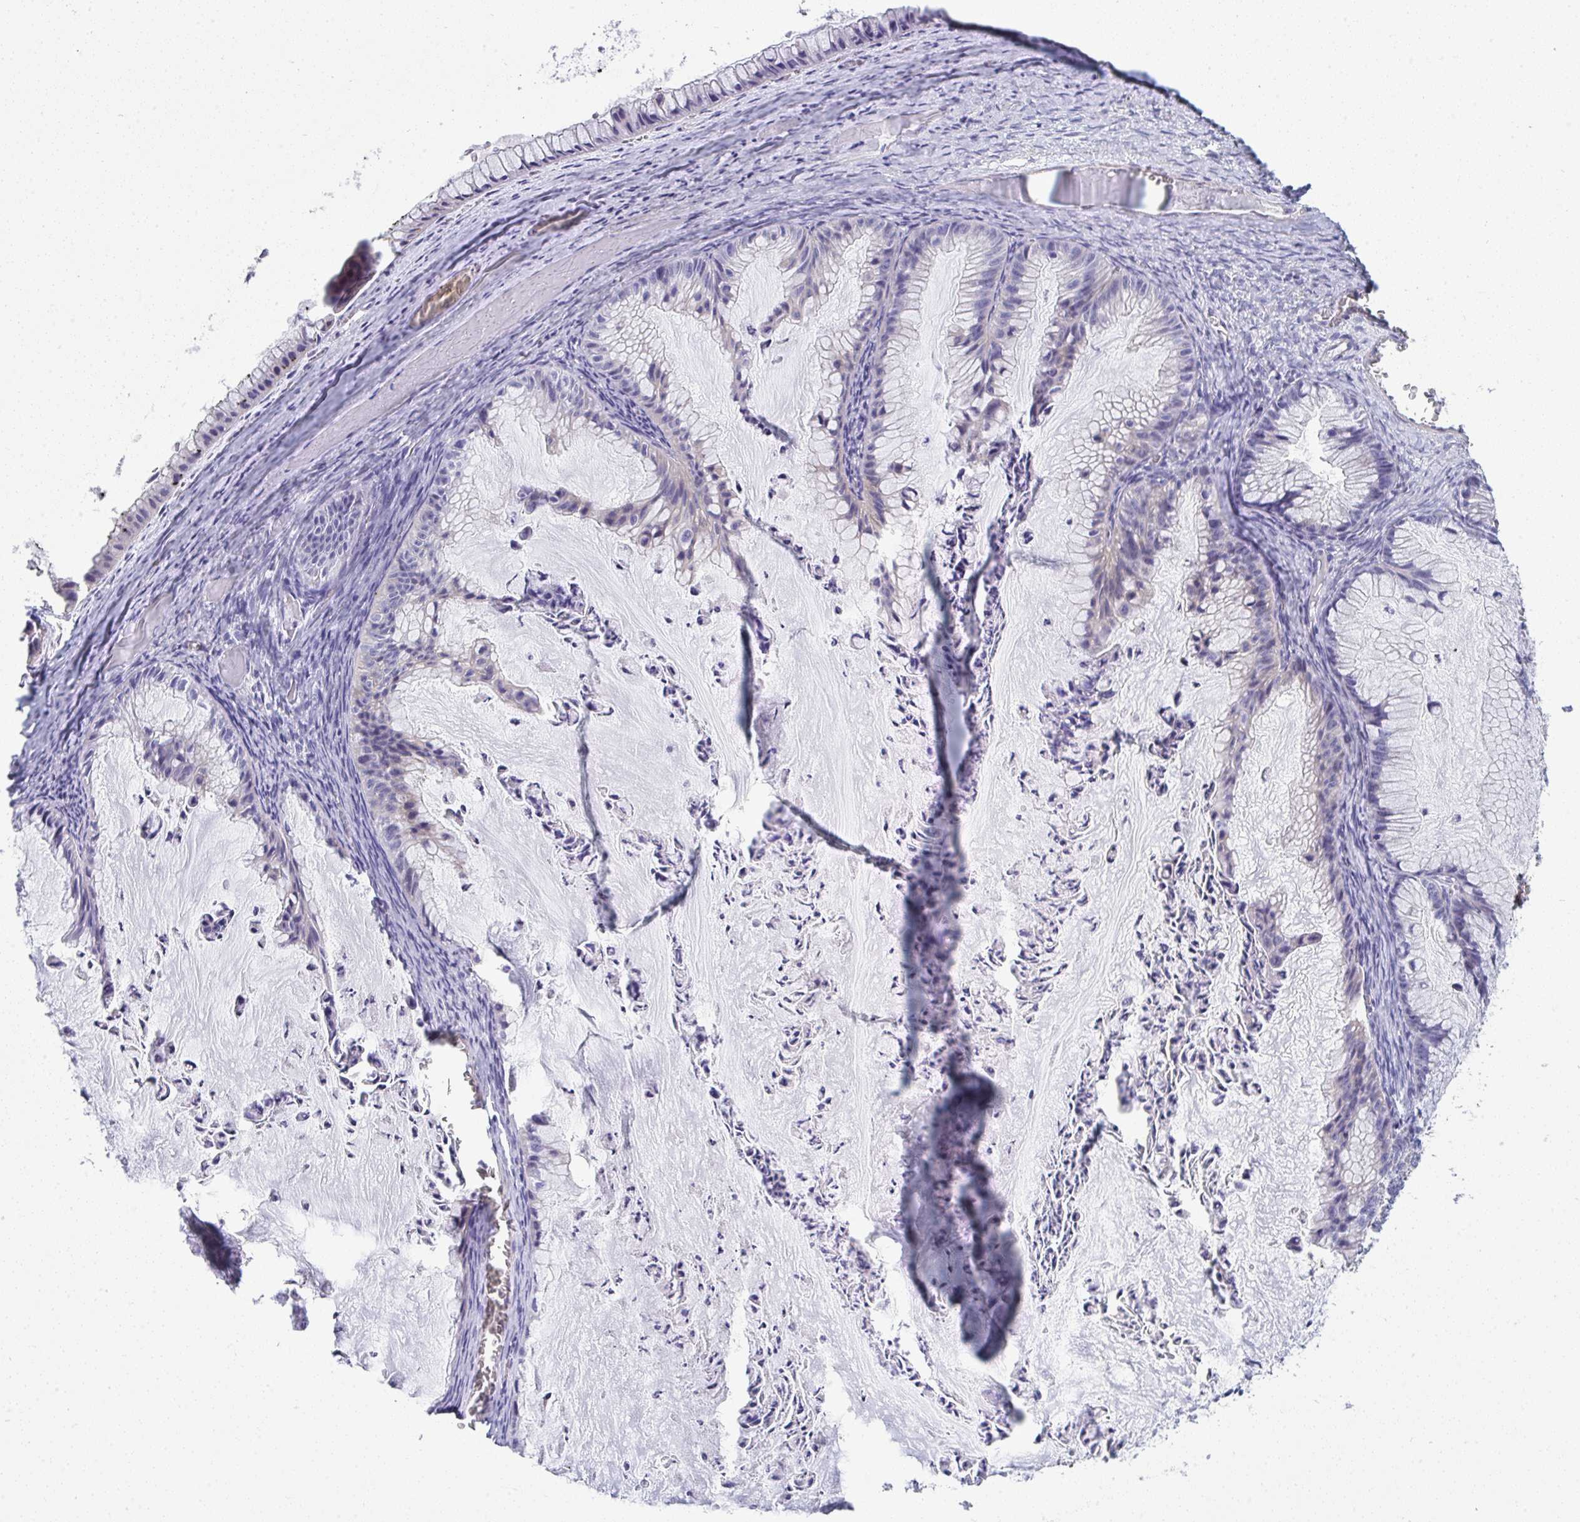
{"staining": {"intensity": "negative", "quantity": "none", "location": "none"}, "tissue": "ovarian cancer", "cell_type": "Tumor cells", "image_type": "cancer", "snomed": [{"axis": "morphology", "description": "Cystadenocarcinoma, mucinous, NOS"}, {"axis": "topography", "description": "Ovary"}], "caption": "This histopathology image is of ovarian mucinous cystadenocarcinoma stained with immunohistochemistry to label a protein in brown with the nuclei are counter-stained blue. There is no staining in tumor cells. (Immunohistochemistry (ihc), brightfield microscopy, high magnification).", "gene": "MYL12A", "patient": {"sex": "female", "age": 72}}